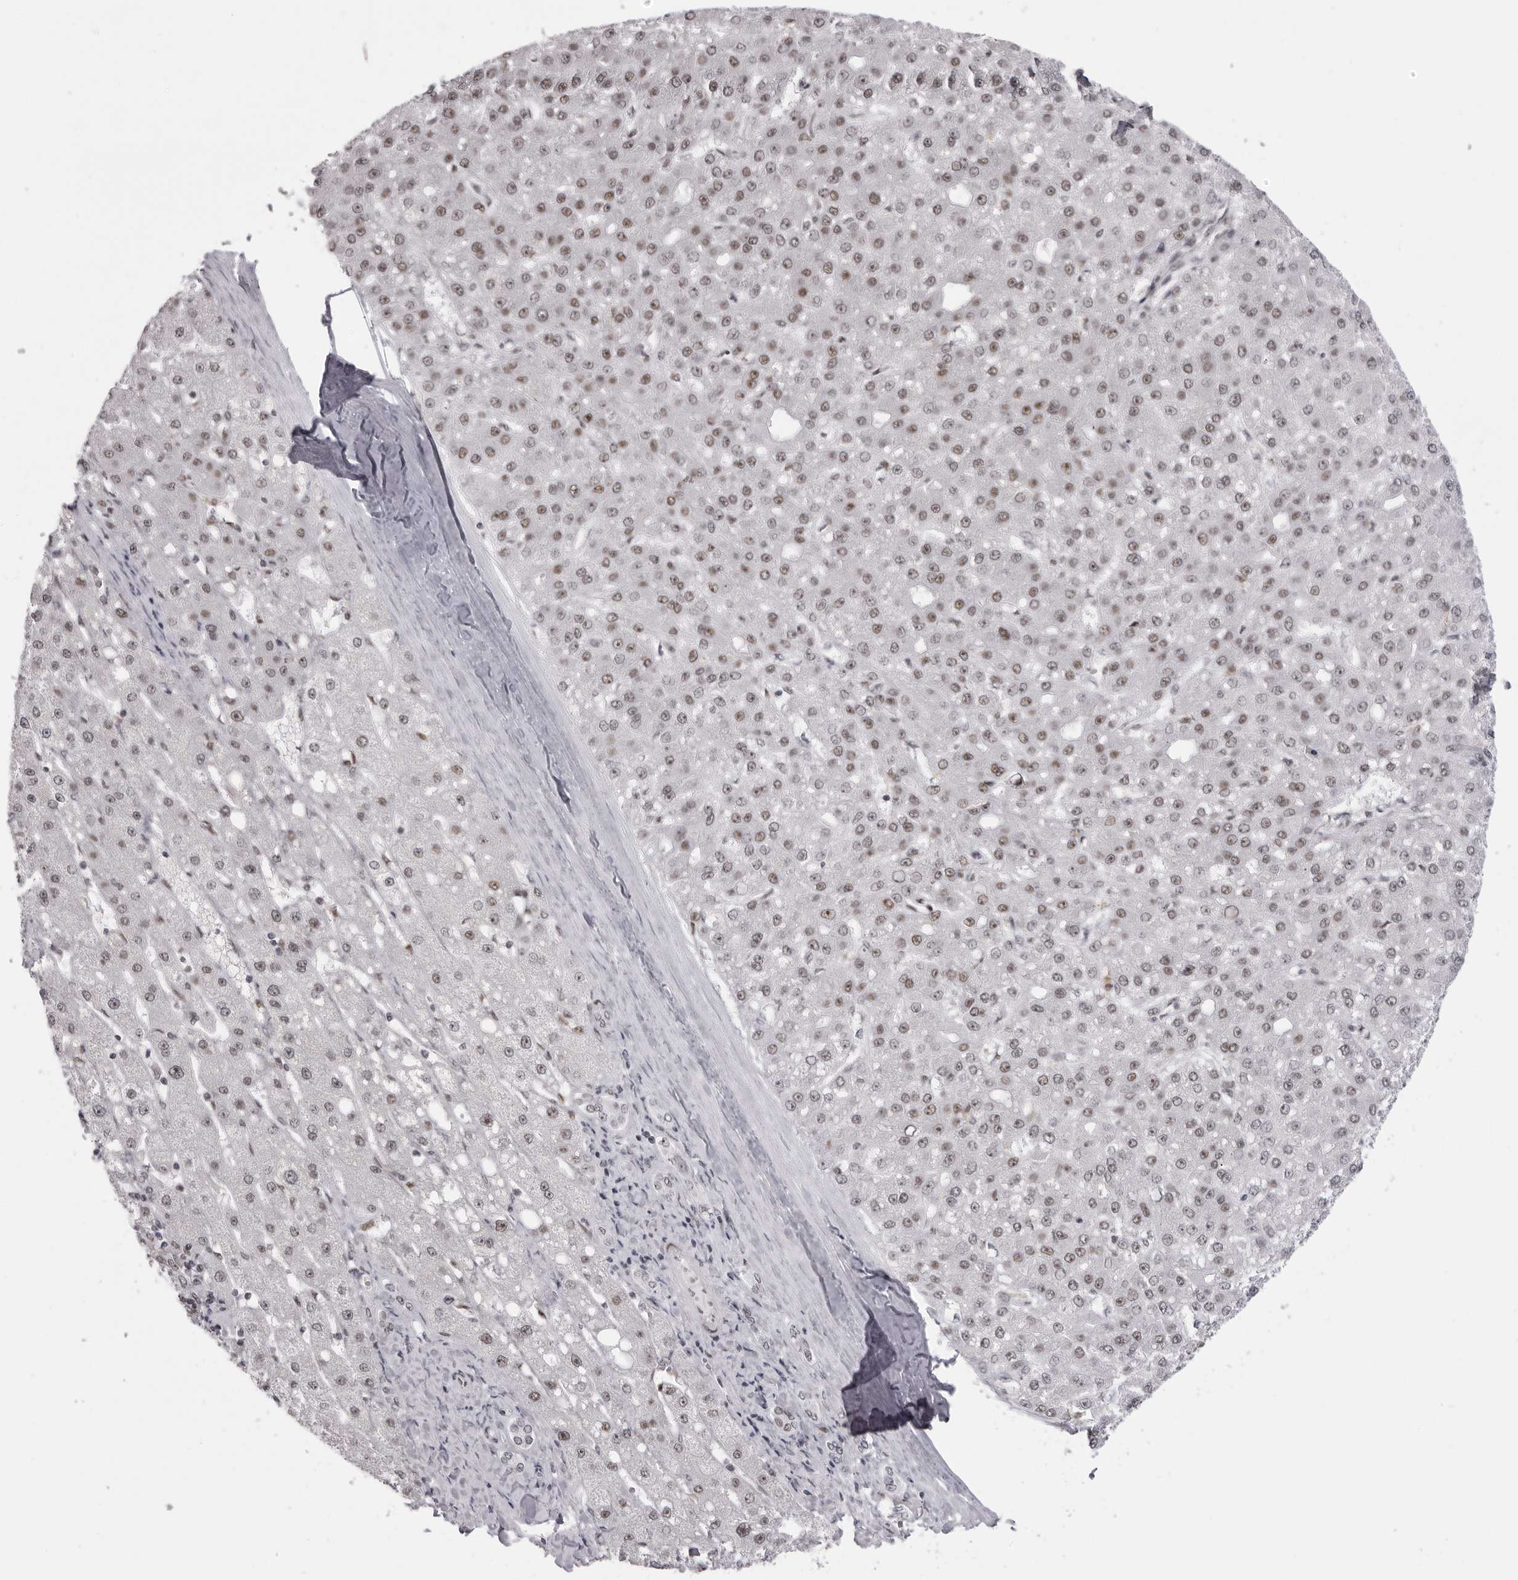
{"staining": {"intensity": "weak", "quantity": ">75%", "location": "nuclear"}, "tissue": "liver cancer", "cell_type": "Tumor cells", "image_type": "cancer", "snomed": [{"axis": "morphology", "description": "Carcinoma, Hepatocellular, NOS"}, {"axis": "topography", "description": "Liver"}], "caption": "Protein staining of liver cancer (hepatocellular carcinoma) tissue reveals weak nuclear expression in approximately >75% of tumor cells.", "gene": "DHX9", "patient": {"sex": "male", "age": 67}}